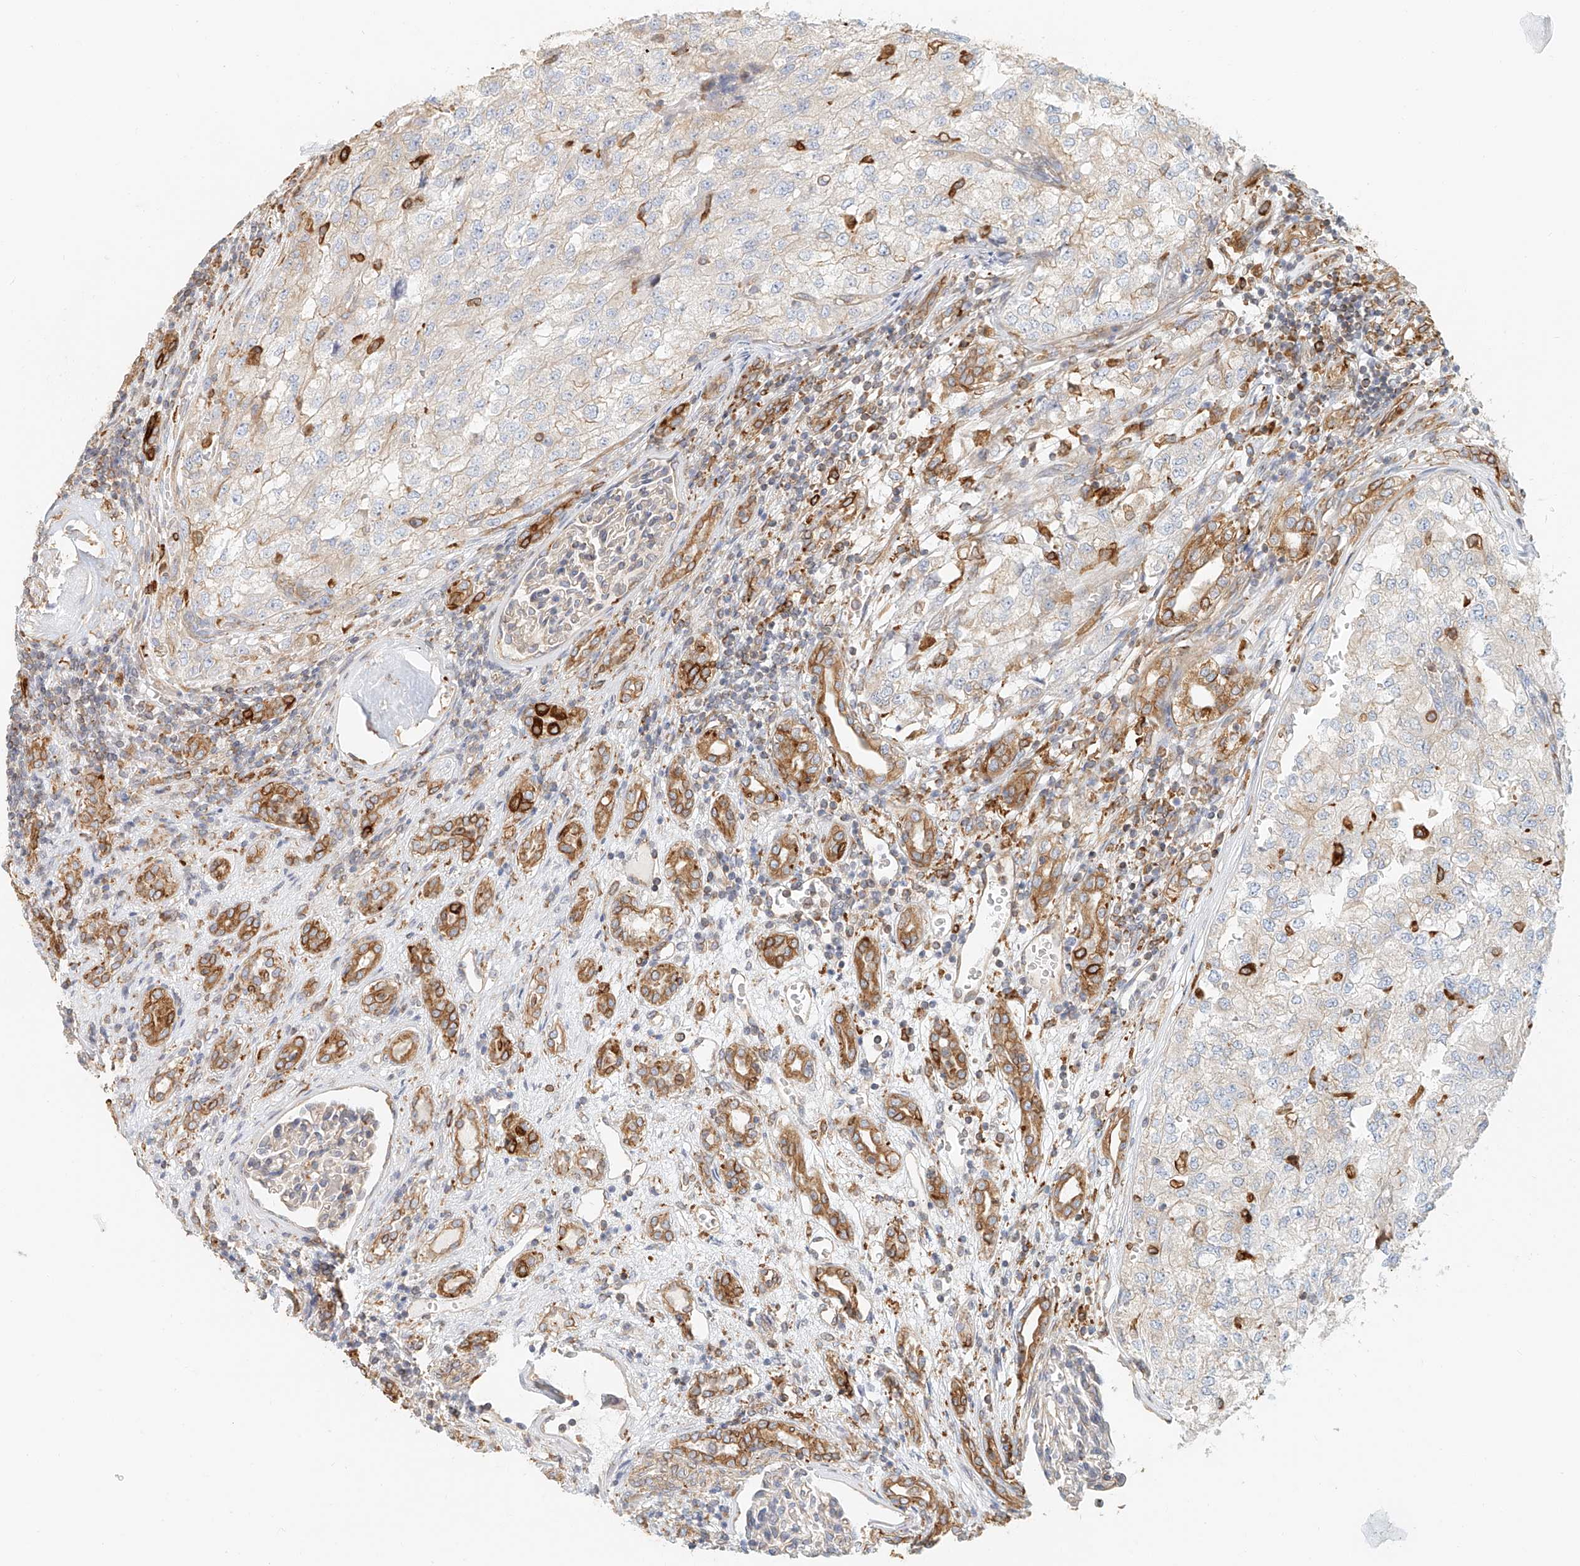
{"staining": {"intensity": "negative", "quantity": "none", "location": "none"}, "tissue": "renal cancer", "cell_type": "Tumor cells", "image_type": "cancer", "snomed": [{"axis": "morphology", "description": "Adenocarcinoma, NOS"}, {"axis": "topography", "description": "Kidney"}], "caption": "This is an immunohistochemistry image of adenocarcinoma (renal). There is no positivity in tumor cells.", "gene": "DHRS7", "patient": {"sex": "female", "age": 54}}